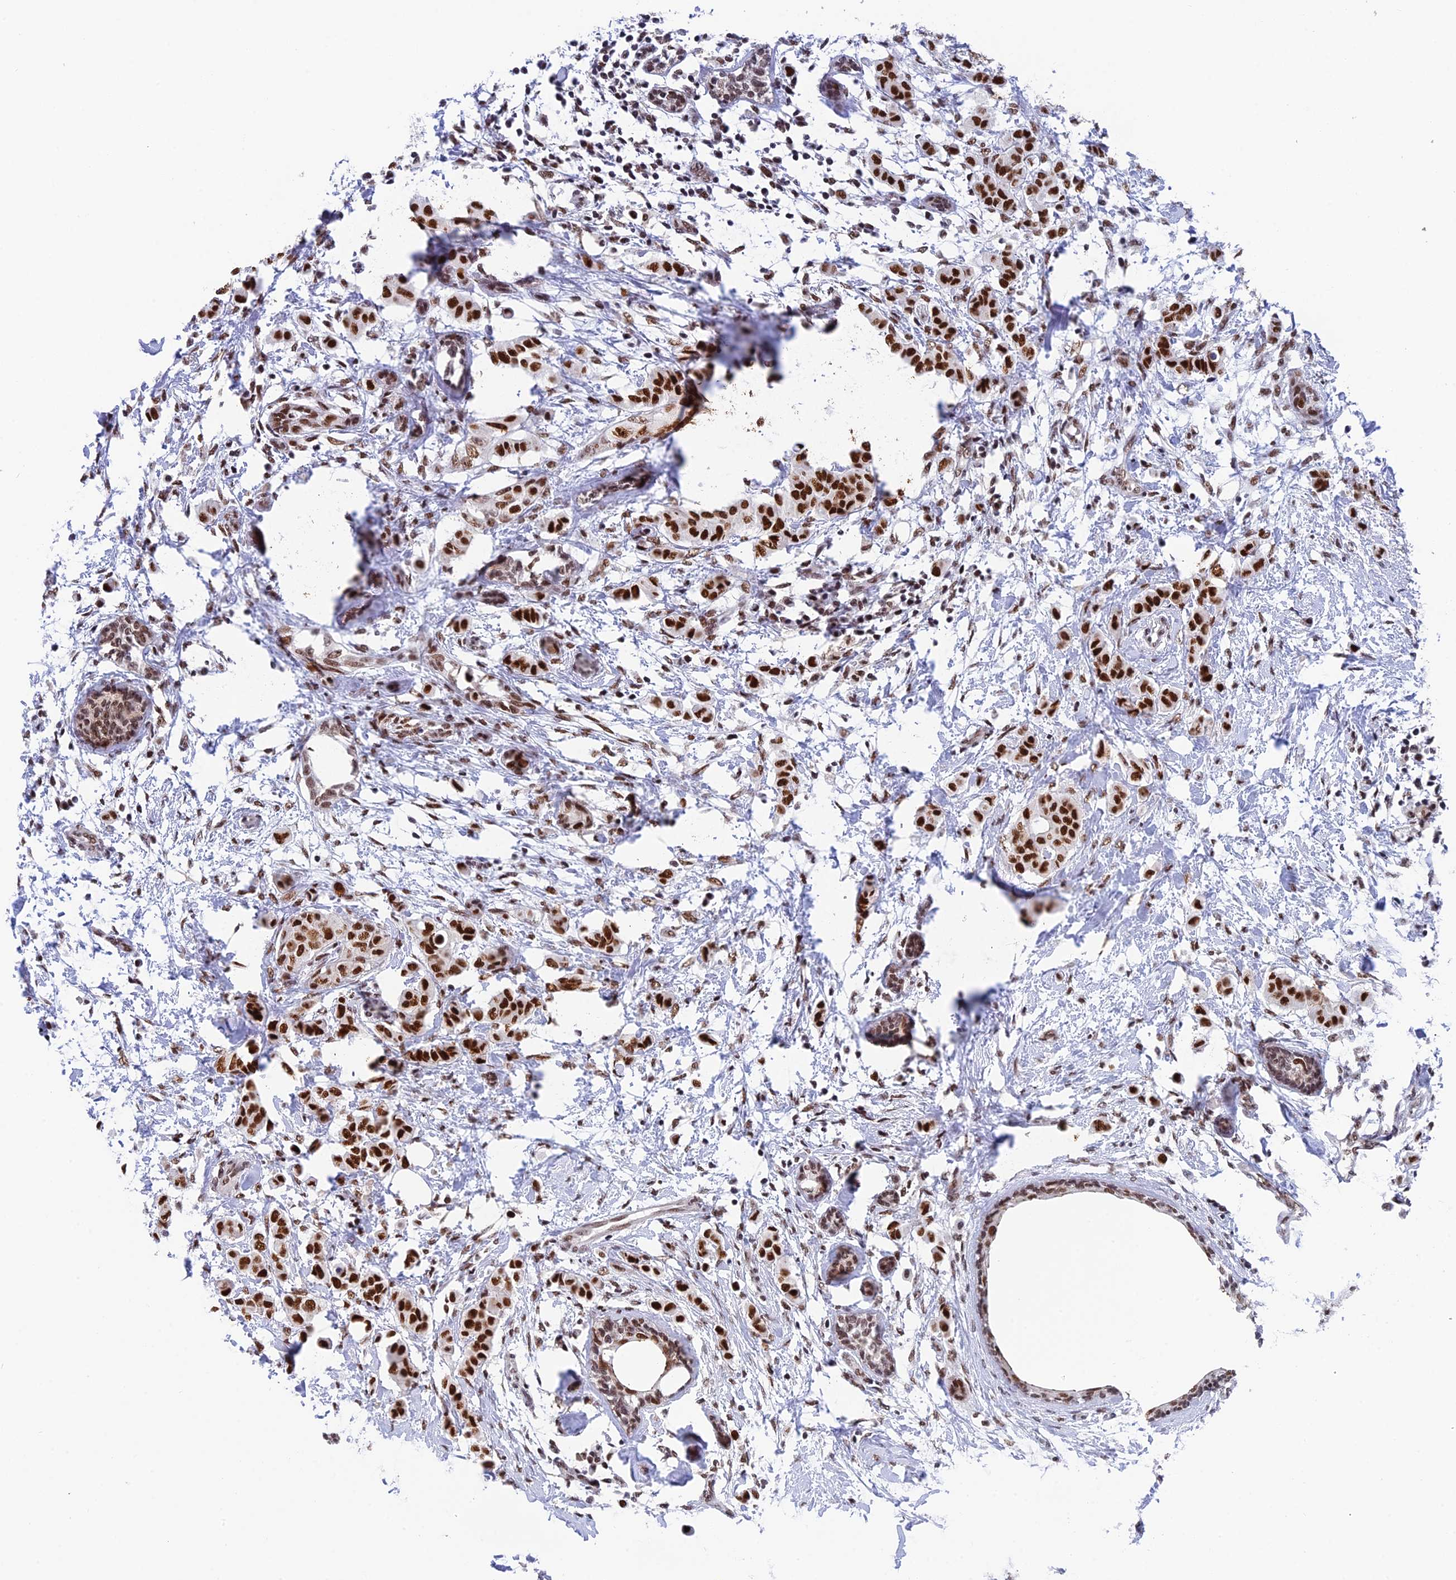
{"staining": {"intensity": "strong", "quantity": ">75%", "location": "nuclear"}, "tissue": "breast cancer", "cell_type": "Tumor cells", "image_type": "cancer", "snomed": [{"axis": "morphology", "description": "Duct carcinoma"}, {"axis": "topography", "description": "Breast"}], "caption": "Immunohistochemistry (IHC) image of neoplastic tissue: human breast cancer (infiltrating ductal carcinoma) stained using immunohistochemistry (IHC) exhibits high levels of strong protein expression localized specifically in the nuclear of tumor cells, appearing as a nuclear brown color.", "gene": "EEF1AKMT3", "patient": {"sex": "female", "age": 40}}